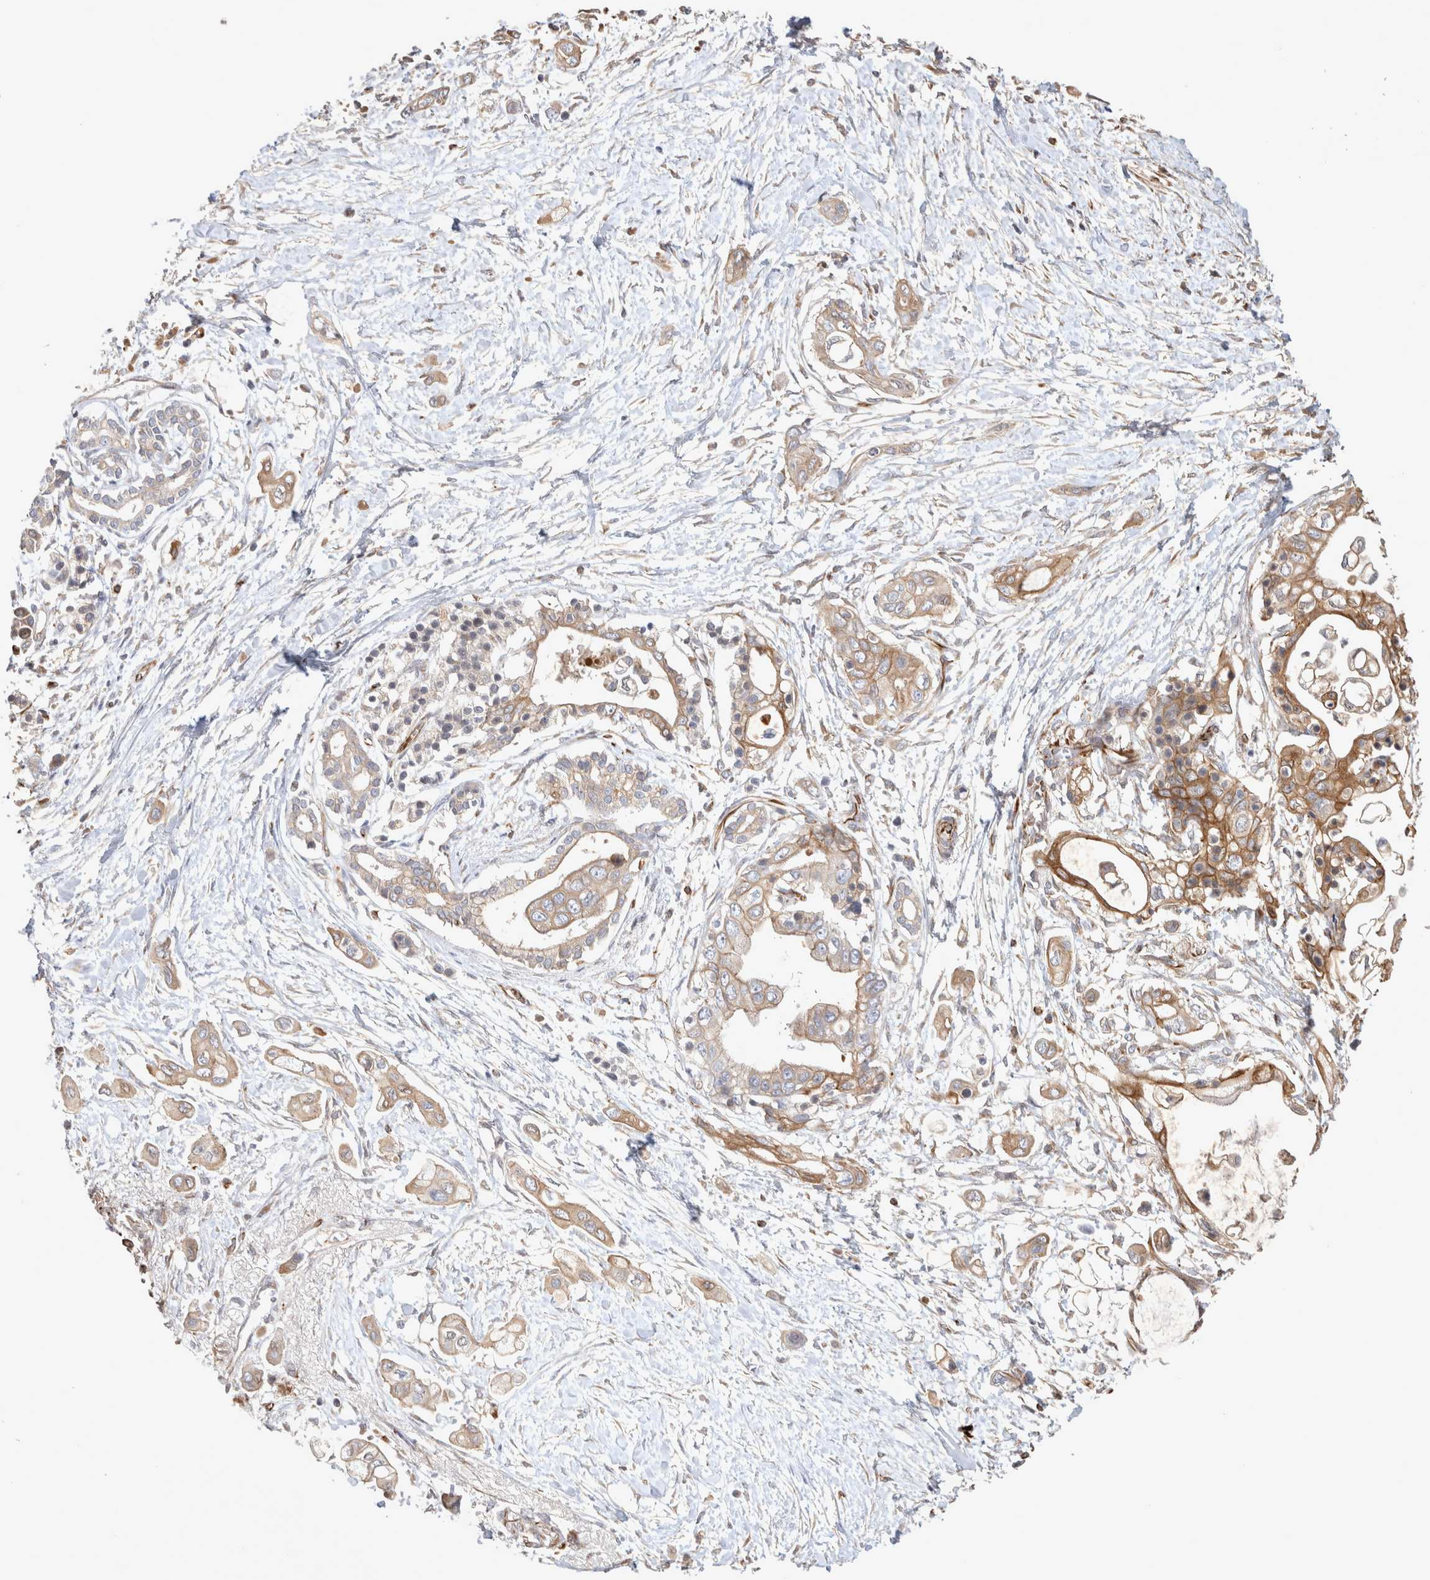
{"staining": {"intensity": "moderate", "quantity": ">75%", "location": "cytoplasmic/membranous"}, "tissue": "pancreatic cancer", "cell_type": "Tumor cells", "image_type": "cancer", "snomed": [{"axis": "morphology", "description": "Adenocarcinoma, NOS"}, {"axis": "topography", "description": "Pancreas"}], "caption": "High-magnification brightfield microscopy of pancreatic cancer stained with DAB (3,3'-diaminobenzidine) (brown) and counterstained with hematoxylin (blue). tumor cells exhibit moderate cytoplasmic/membranous positivity is seen in approximately>75% of cells.", "gene": "NMU", "patient": {"sex": "male", "age": 59}}